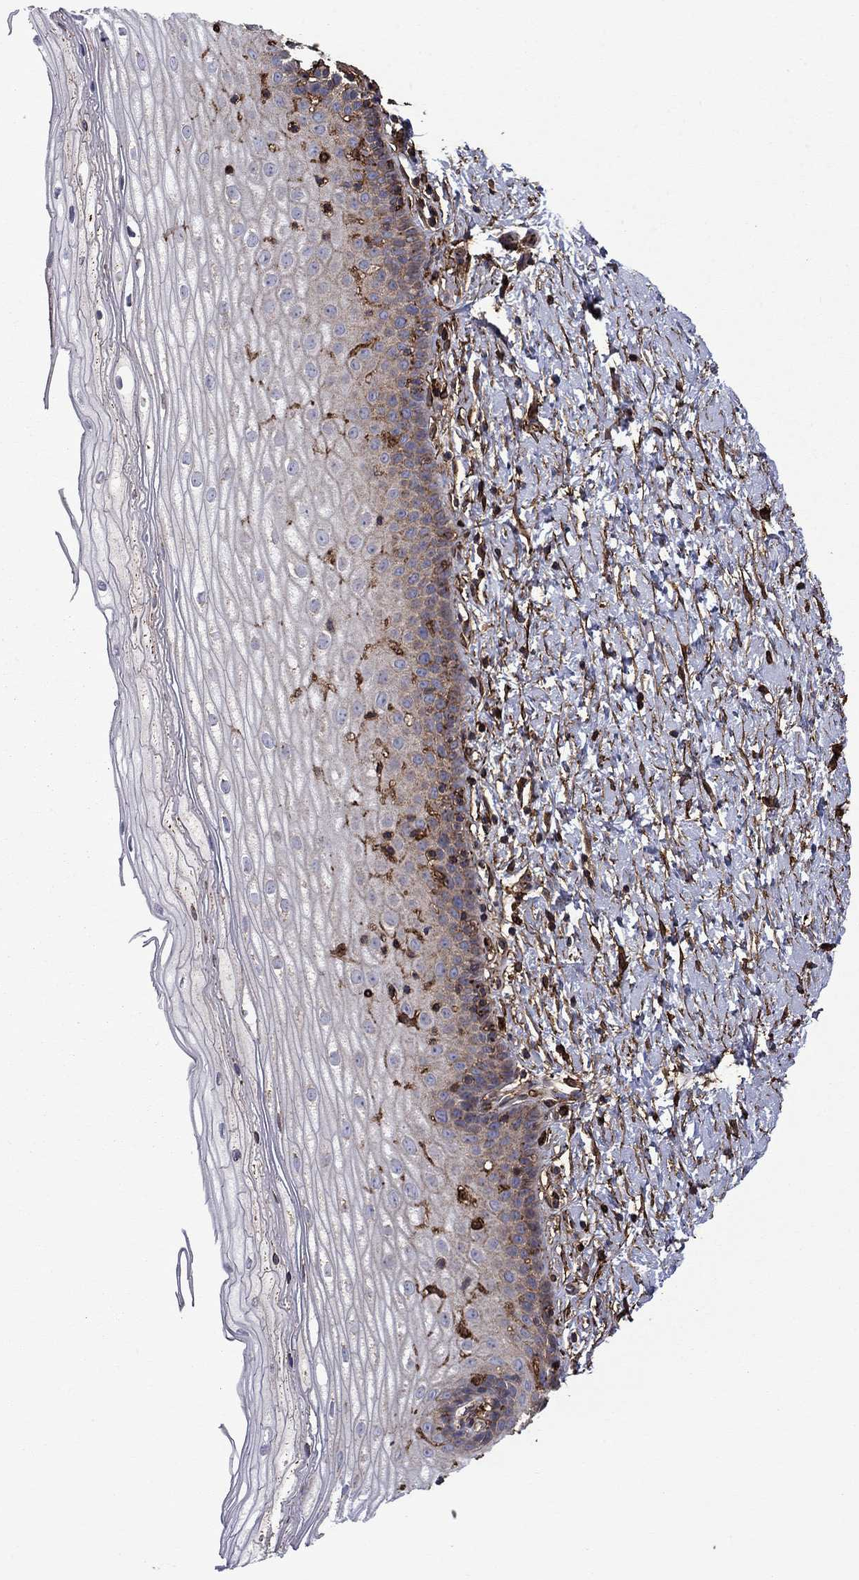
{"staining": {"intensity": "negative", "quantity": "none", "location": "none"}, "tissue": "cervix", "cell_type": "Squamous epithelial cells", "image_type": "normal", "snomed": [{"axis": "morphology", "description": "Normal tissue, NOS"}, {"axis": "topography", "description": "Cervix"}], "caption": "Immunohistochemistry micrograph of unremarkable cervix: human cervix stained with DAB displays no significant protein positivity in squamous epithelial cells.", "gene": "PLAU", "patient": {"sex": "female", "age": 37}}